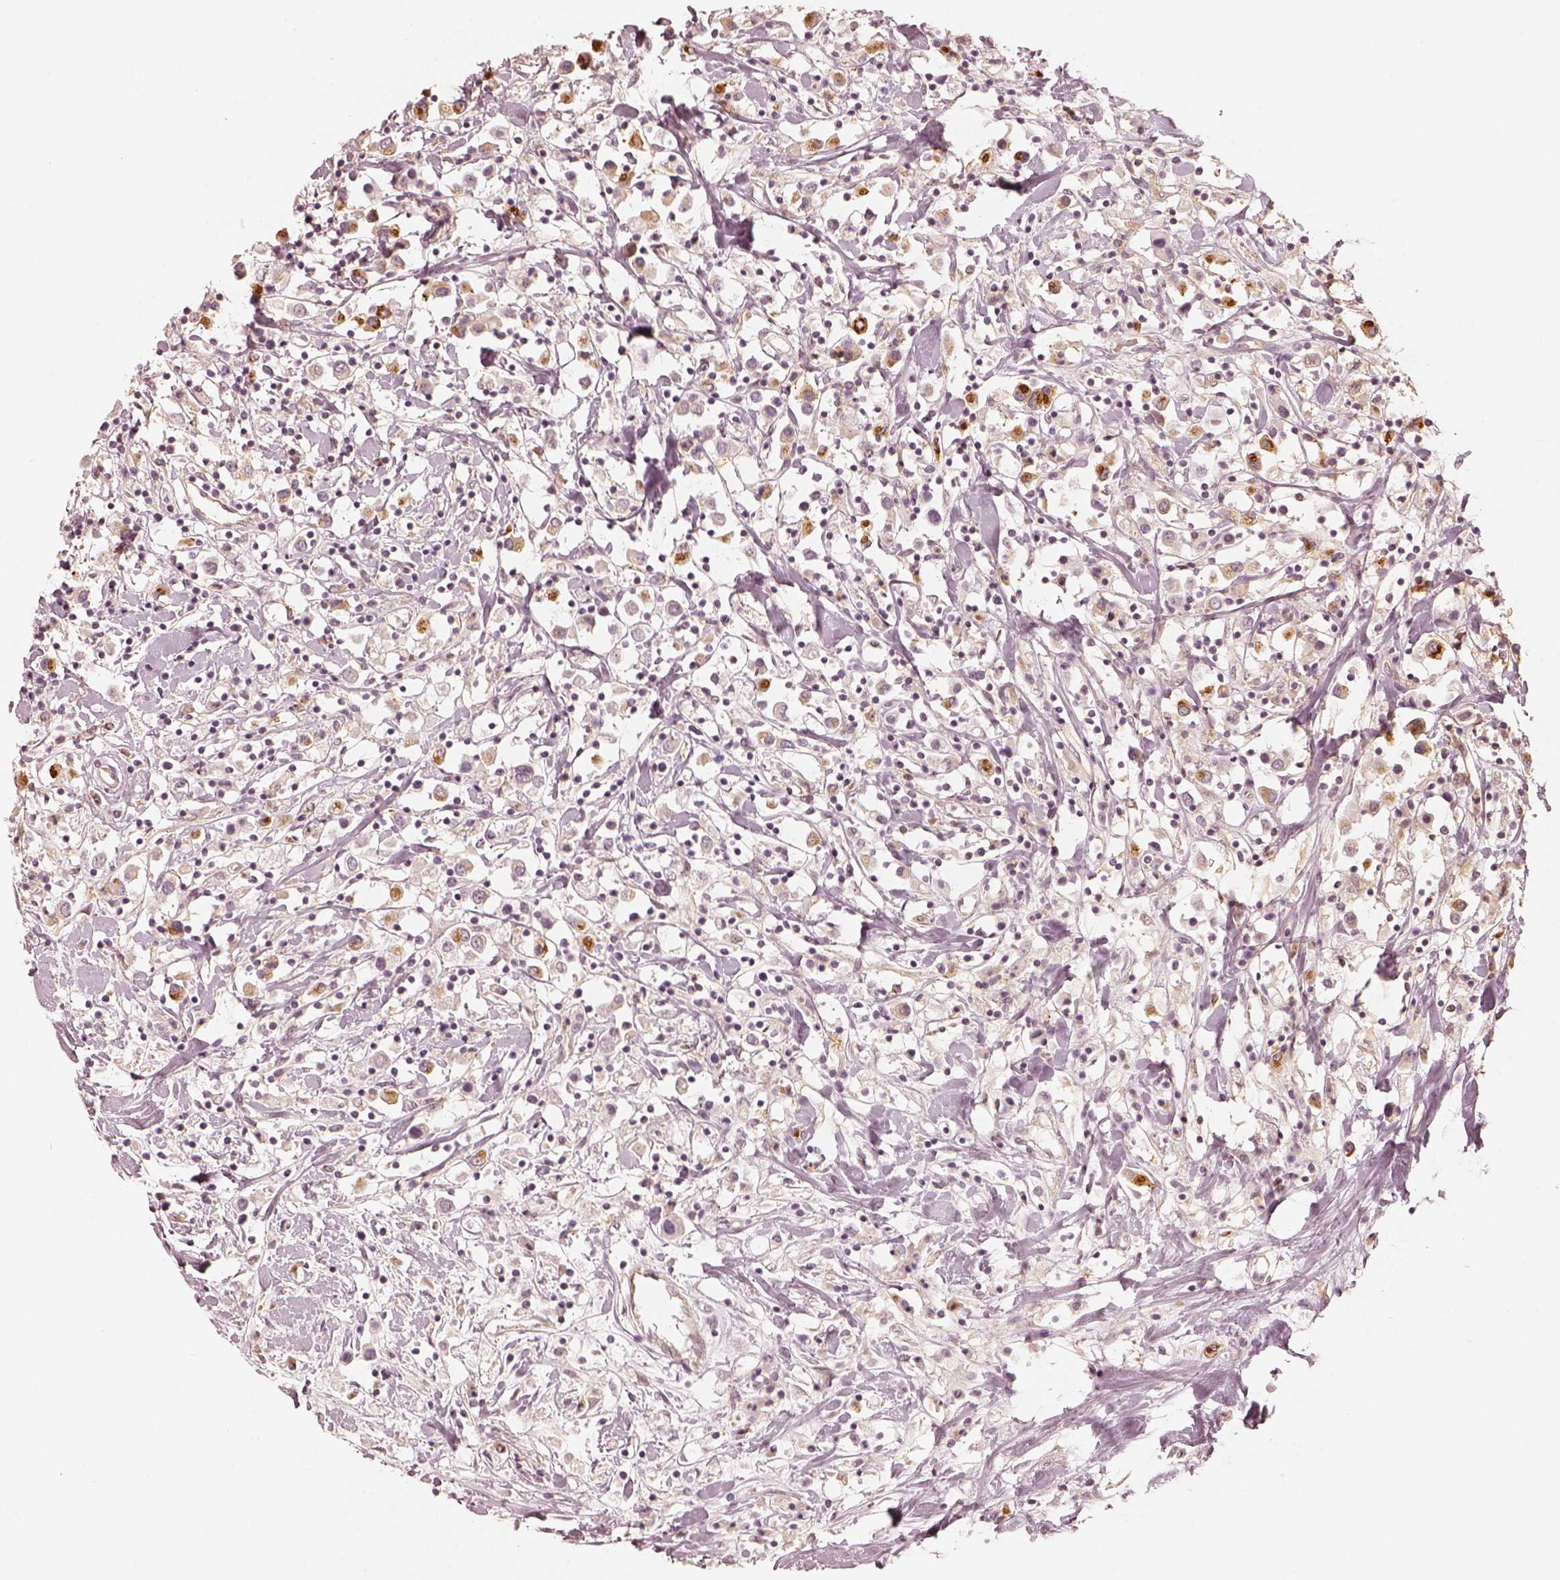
{"staining": {"intensity": "moderate", "quantity": "25%-75%", "location": "cytoplasmic/membranous"}, "tissue": "breast cancer", "cell_type": "Tumor cells", "image_type": "cancer", "snomed": [{"axis": "morphology", "description": "Duct carcinoma"}, {"axis": "topography", "description": "Breast"}], "caption": "Protein staining of breast cancer tissue displays moderate cytoplasmic/membranous staining in about 25%-75% of tumor cells.", "gene": "GORASP2", "patient": {"sex": "female", "age": 61}}